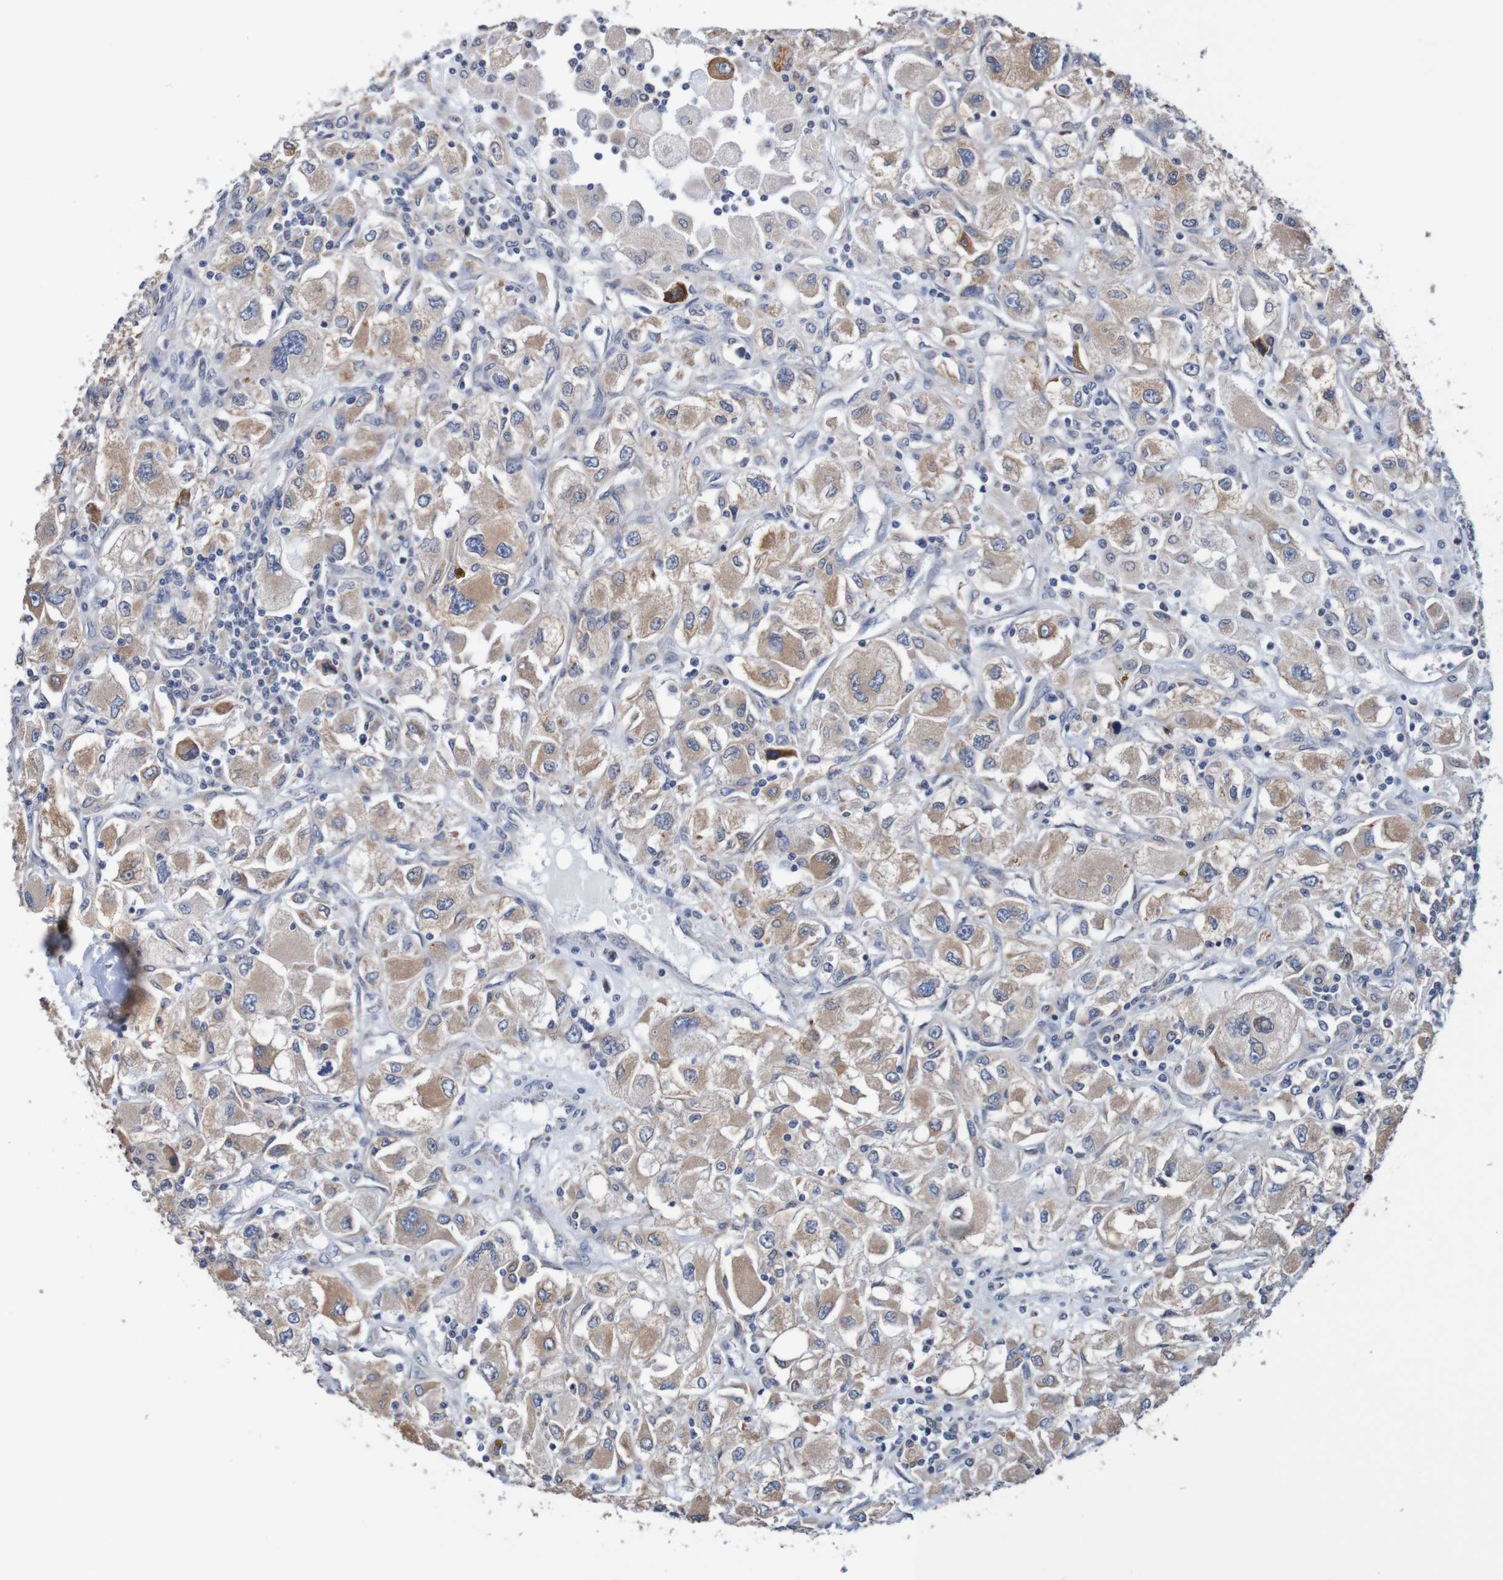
{"staining": {"intensity": "moderate", "quantity": "25%-75%", "location": "cytoplasmic/membranous"}, "tissue": "renal cancer", "cell_type": "Tumor cells", "image_type": "cancer", "snomed": [{"axis": "morphology", "description": "Adenocarcinoma, NOS"}, {"axis": "topography", "description": "Kidney"}], "caption": "Renal cancer was stained to show a protein in brown. There is medium levels of moderate cytoplasmic/membranous positivity in about 25%-75% of tumor cells.", "gene": "FIBP", "patient": {"sex": "female", "age": 52}}